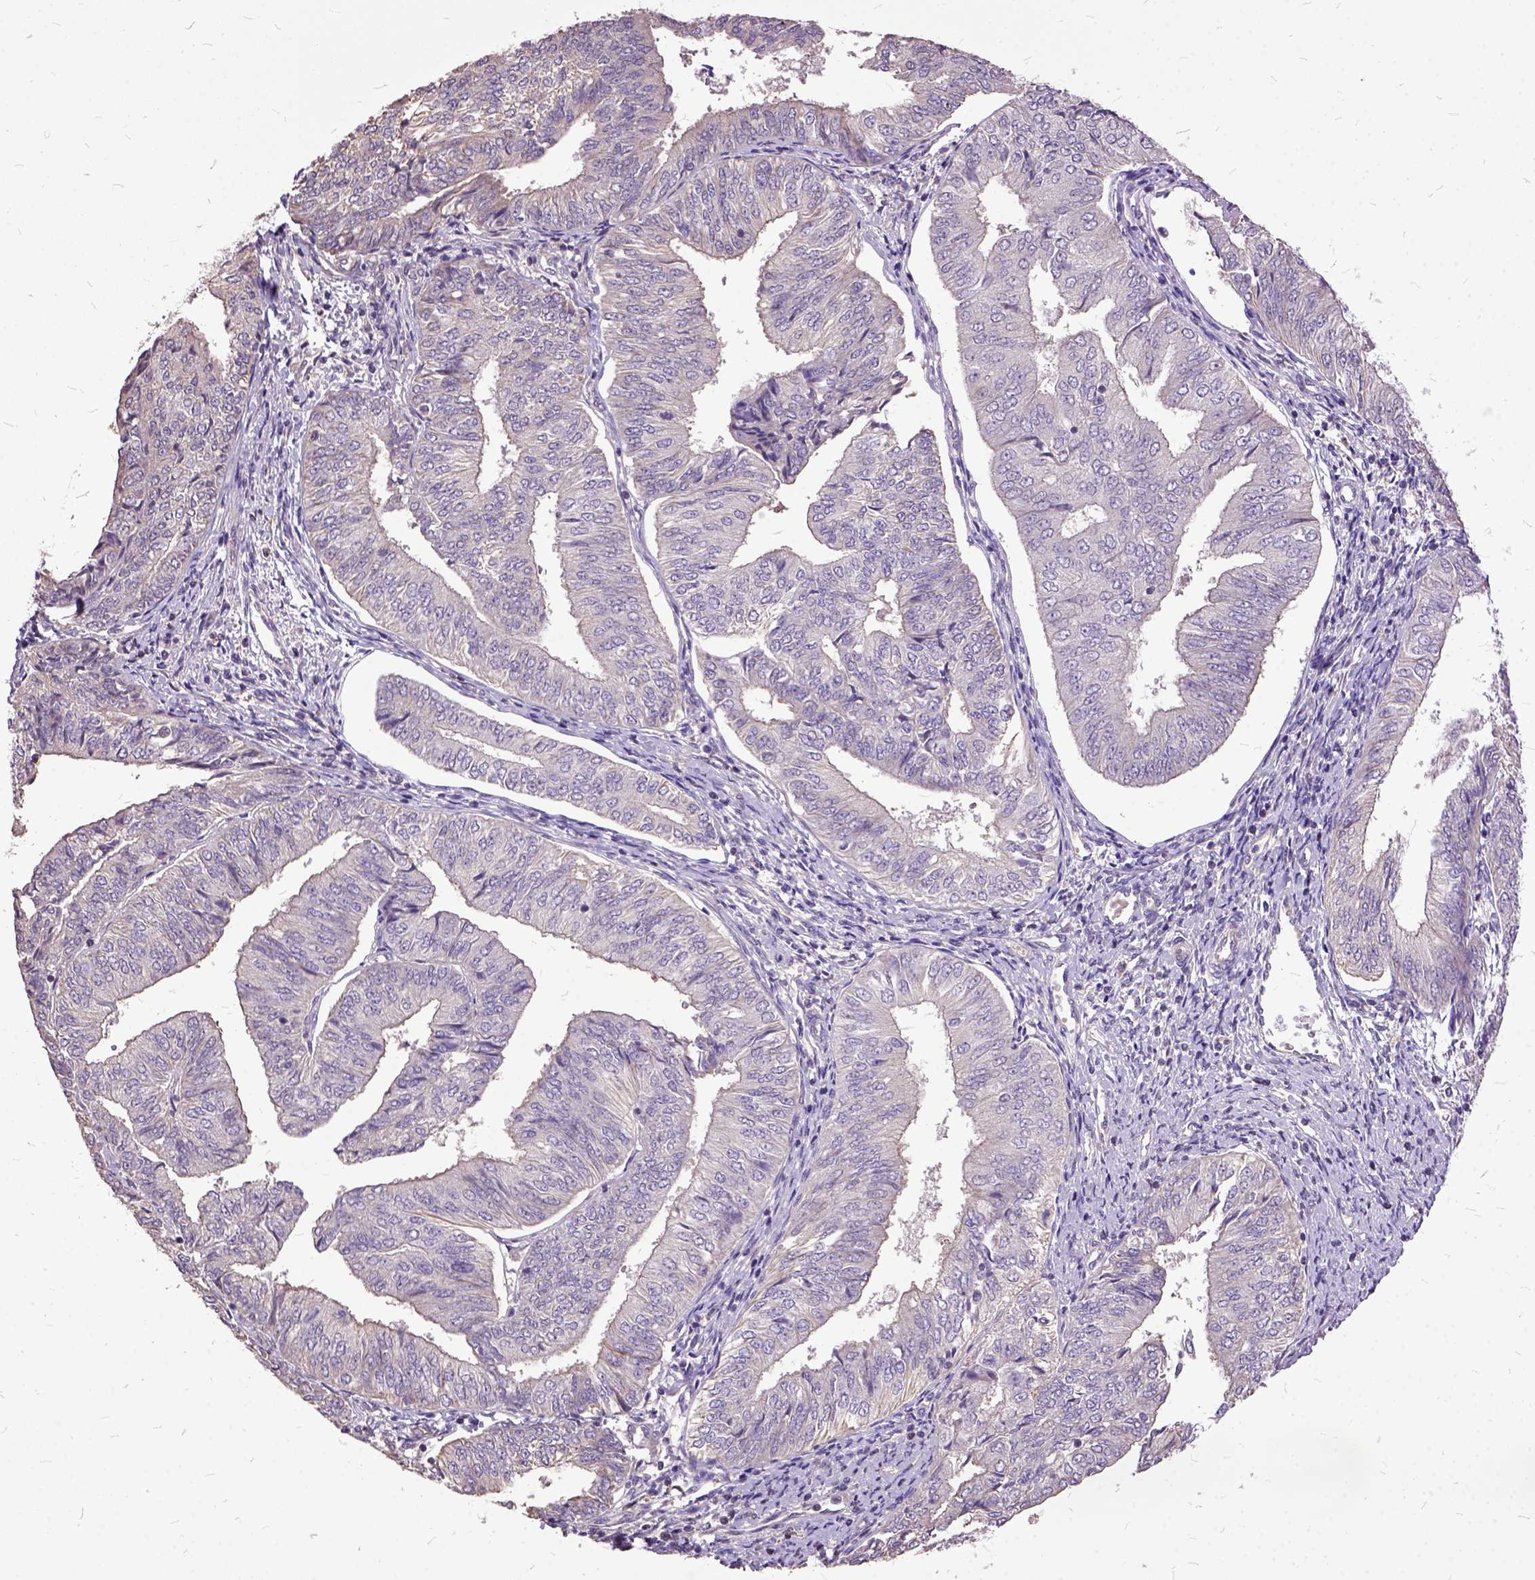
{"staining": {"intensity": "negative", "quantity": "none", "location": "none"}, "tissue": "endometrial cancer", "cell_type": "Tumor cells", "image_type": "cancer", "snomed": [{"axis": "morphology", "description": "Adenocarcinoma, NOS"}, {"axis": "topography", "description": "Endometrium"}], "caption": "Adenocarcinoma (endometrial) was stained to show a protein in brown. There is no significant positivity in tumor cells.", "gene": "AREG", "patient": {"sex": "female", "age": 58}}